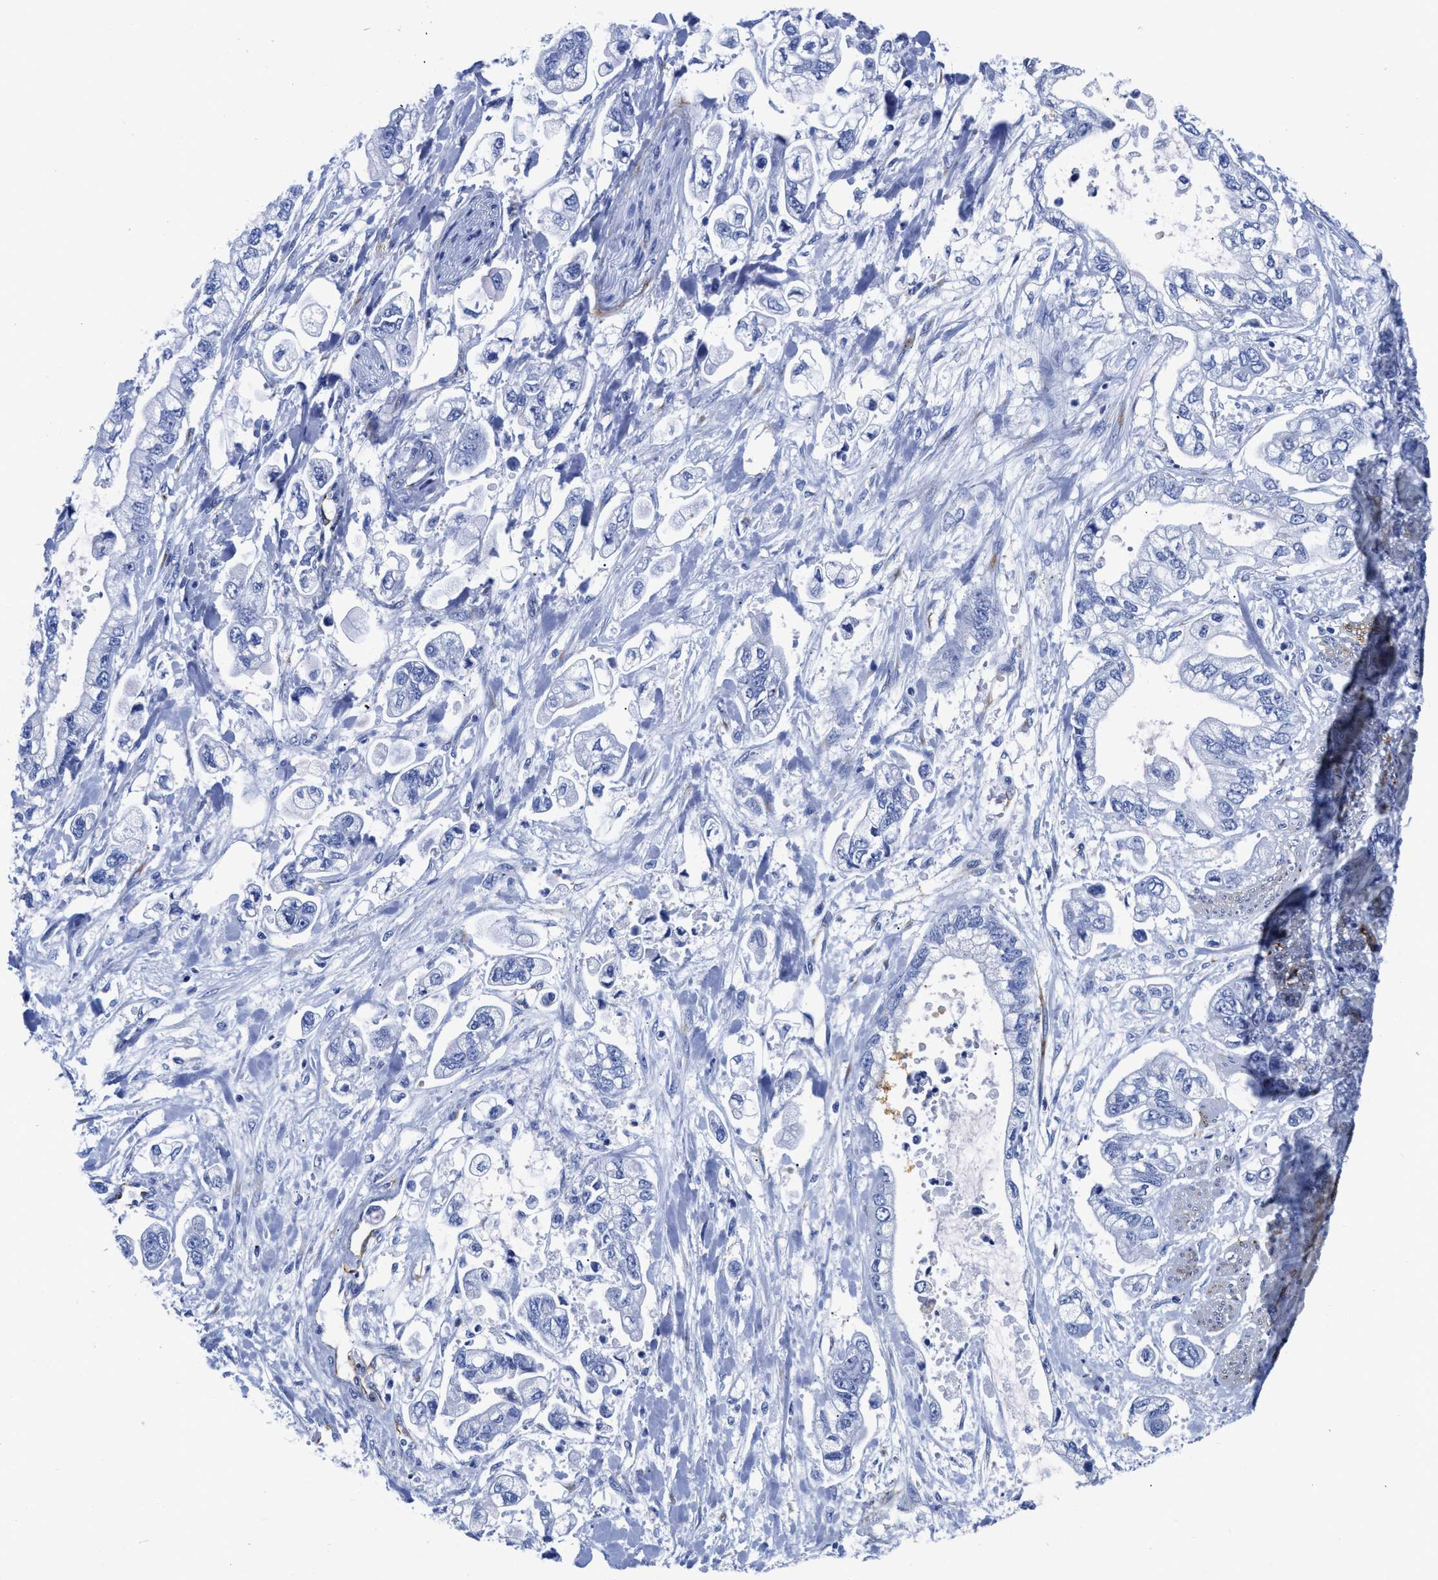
{"staining": {"intensity": "negative", "quantity": "none", "location": "none"}, "tissue": "stomach cancer", "cell_type": "Tumor cells", "image_type": "cancer", "snomed": [{"axis": "morphology", "description": "Normal tissue, NOS"}, {"axis": "morphology", "description": "Adenocarcinoma, NOS"}, {"axis": "topography", "description": "Stomach"}], "caption": "The IHC image has no significant staining in tumor cells of stomach cancer (adenocarcinoma) tissue.", "gene": "TVP23B", "patient": {"sex": "male", "age": 62}}